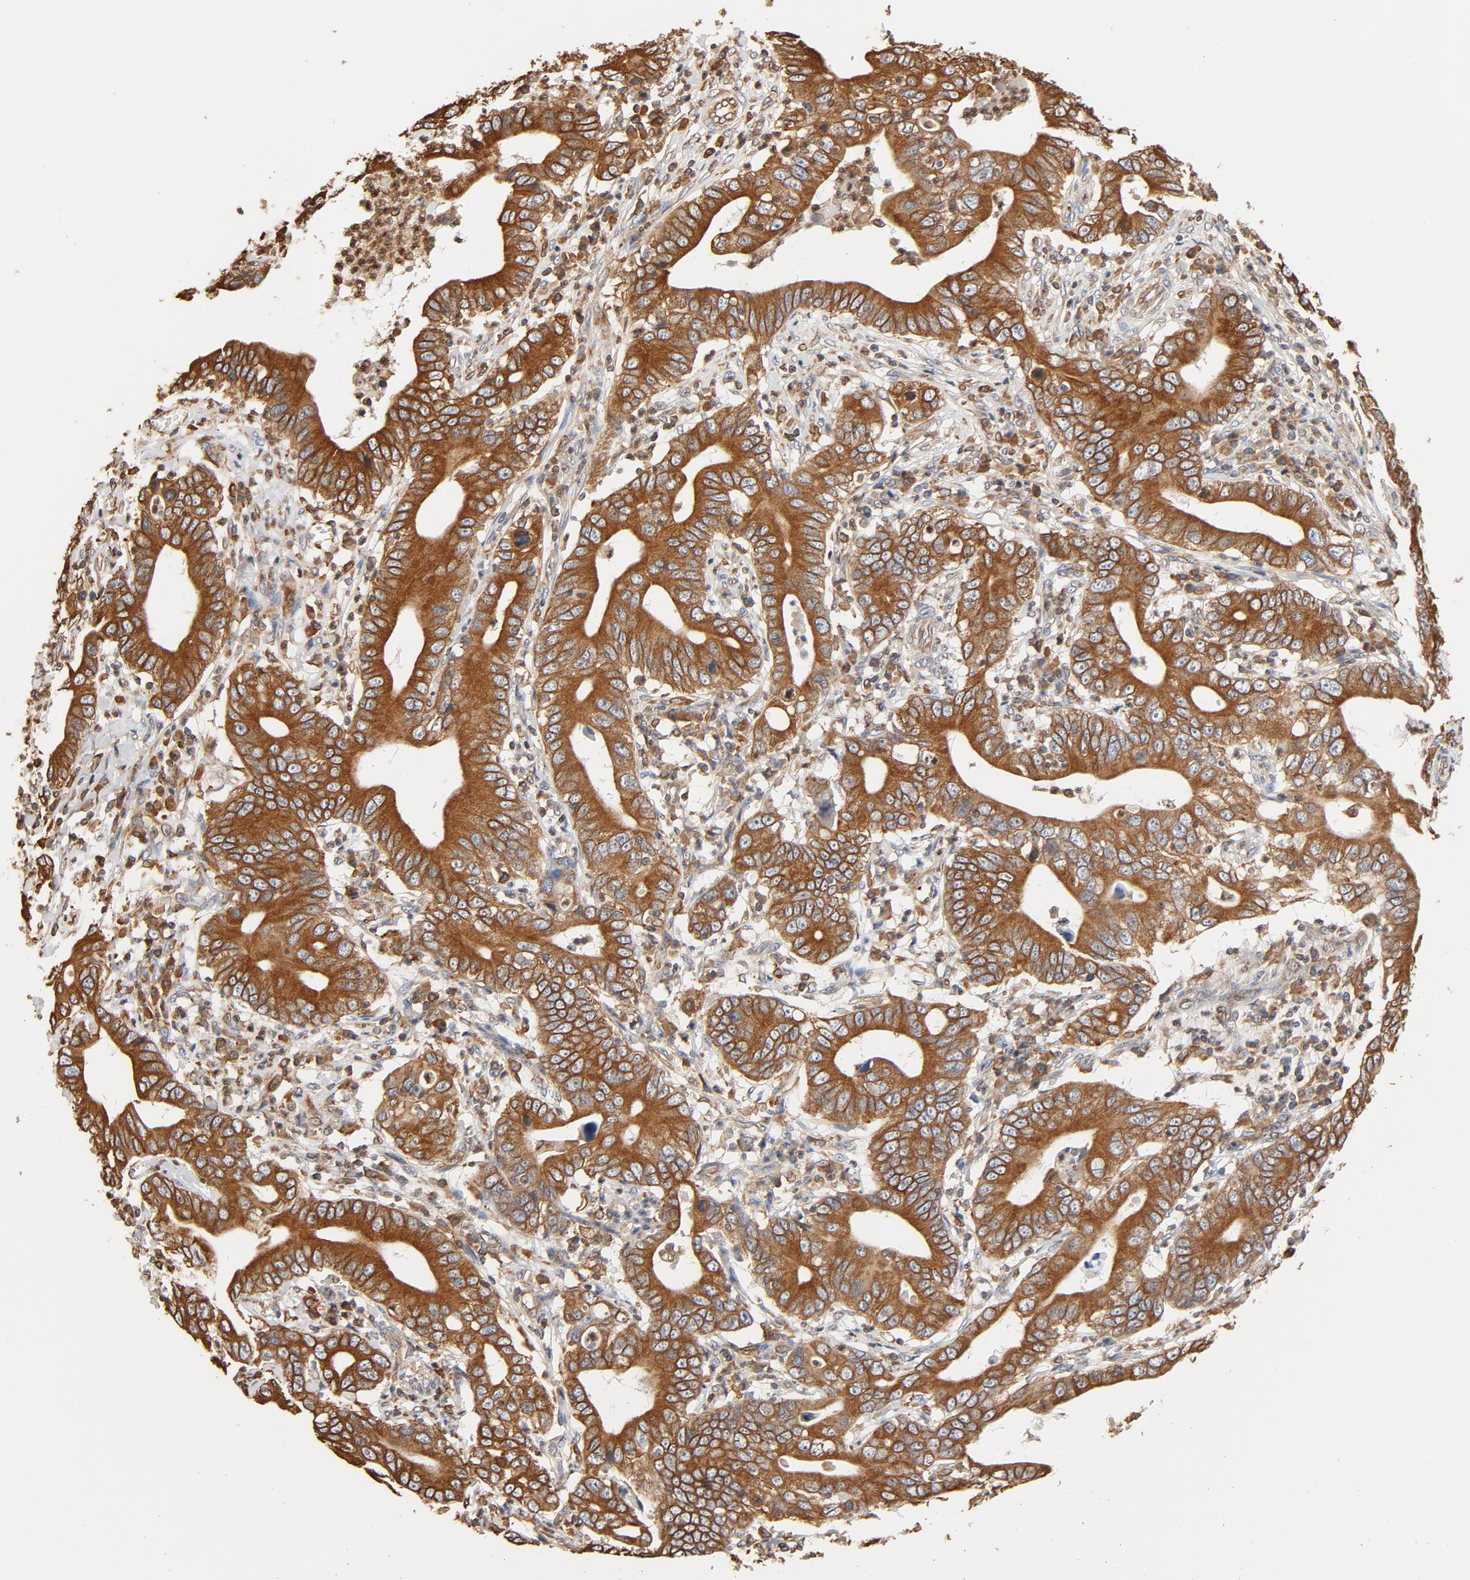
{"staining": {"intensity": "strong", "quantity": ">75%", "location": "cytoplasmic/membranous"}, "tissue": "stomach cancer", "cell_type": "Tumor cells", "image_type": "cancer", "snomed": [{"axis": "morphology", "description": "Adenocarcinoma, NOS"}, {"axis": "topography", "description": "Stomach, upper"}], "caption": "Brown immunohistochemical staining in stomach adenocarcinoma demonstrates strong cytoplasmic/membranous expression in approximately >75% of tumor cells. (brown staining indicates protein expression, while blue staining denotes nuclei).", "gene": "BCAP31", "patient": {"sex": "male", "age": 63}}